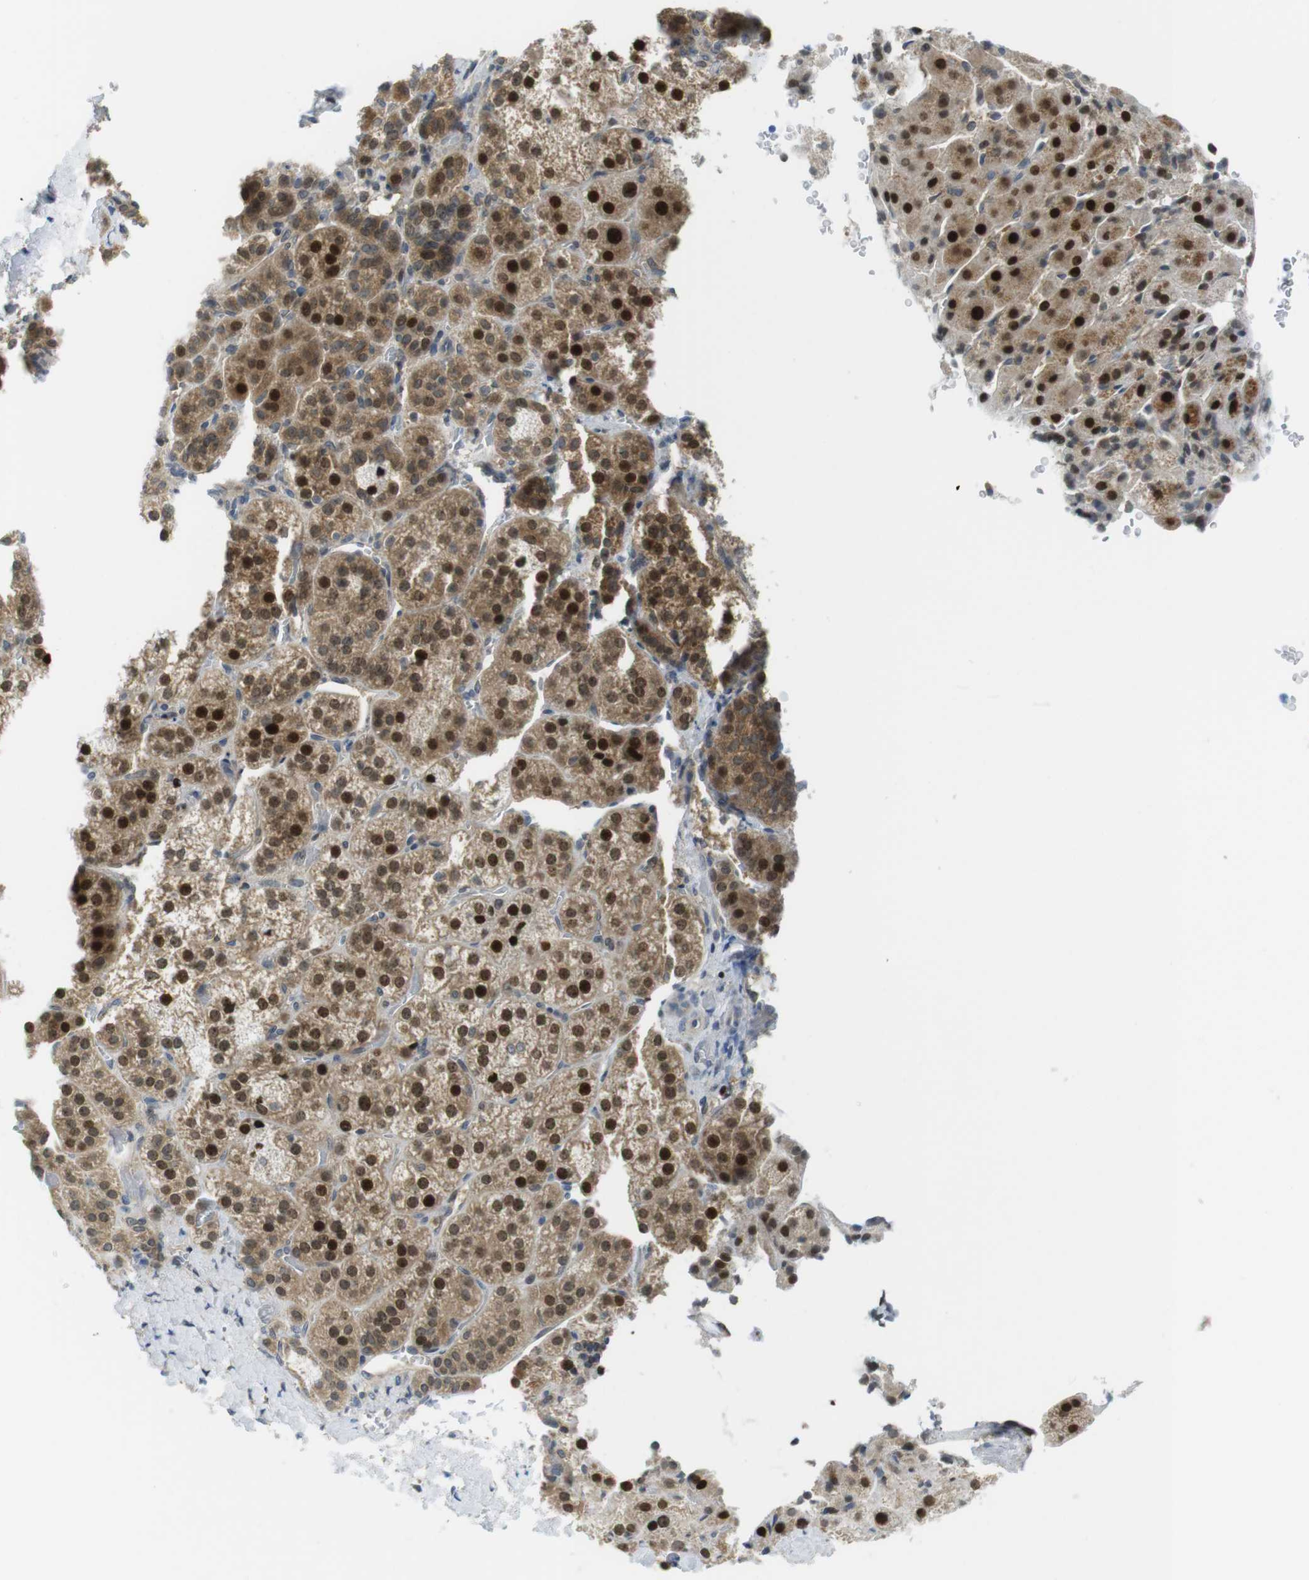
{"staining": {"intensity": "strong", "quantity": ">75%", "location": "cytoplasmic/membranous,nuclear"}, "tissue": "adrenal gland", "cell_type": "Glandular cells", "image_type": "normal", "snomed": [{"axis": "morphology", "description": "Normal tissue, NOS"}, {"axis": "topography", "description": "Adrenal gland"}], "caption": "Immunohistochemistry photomicrograph of unremarkable adrenal gland stained for a protein (brown), which demonstrates high levels of strong cytoplasmic/membranous,nuclear expression in approximately >75% of glandular cells.", "gene": "RCC1", "patient": {"sex": "female", "age": 57}}